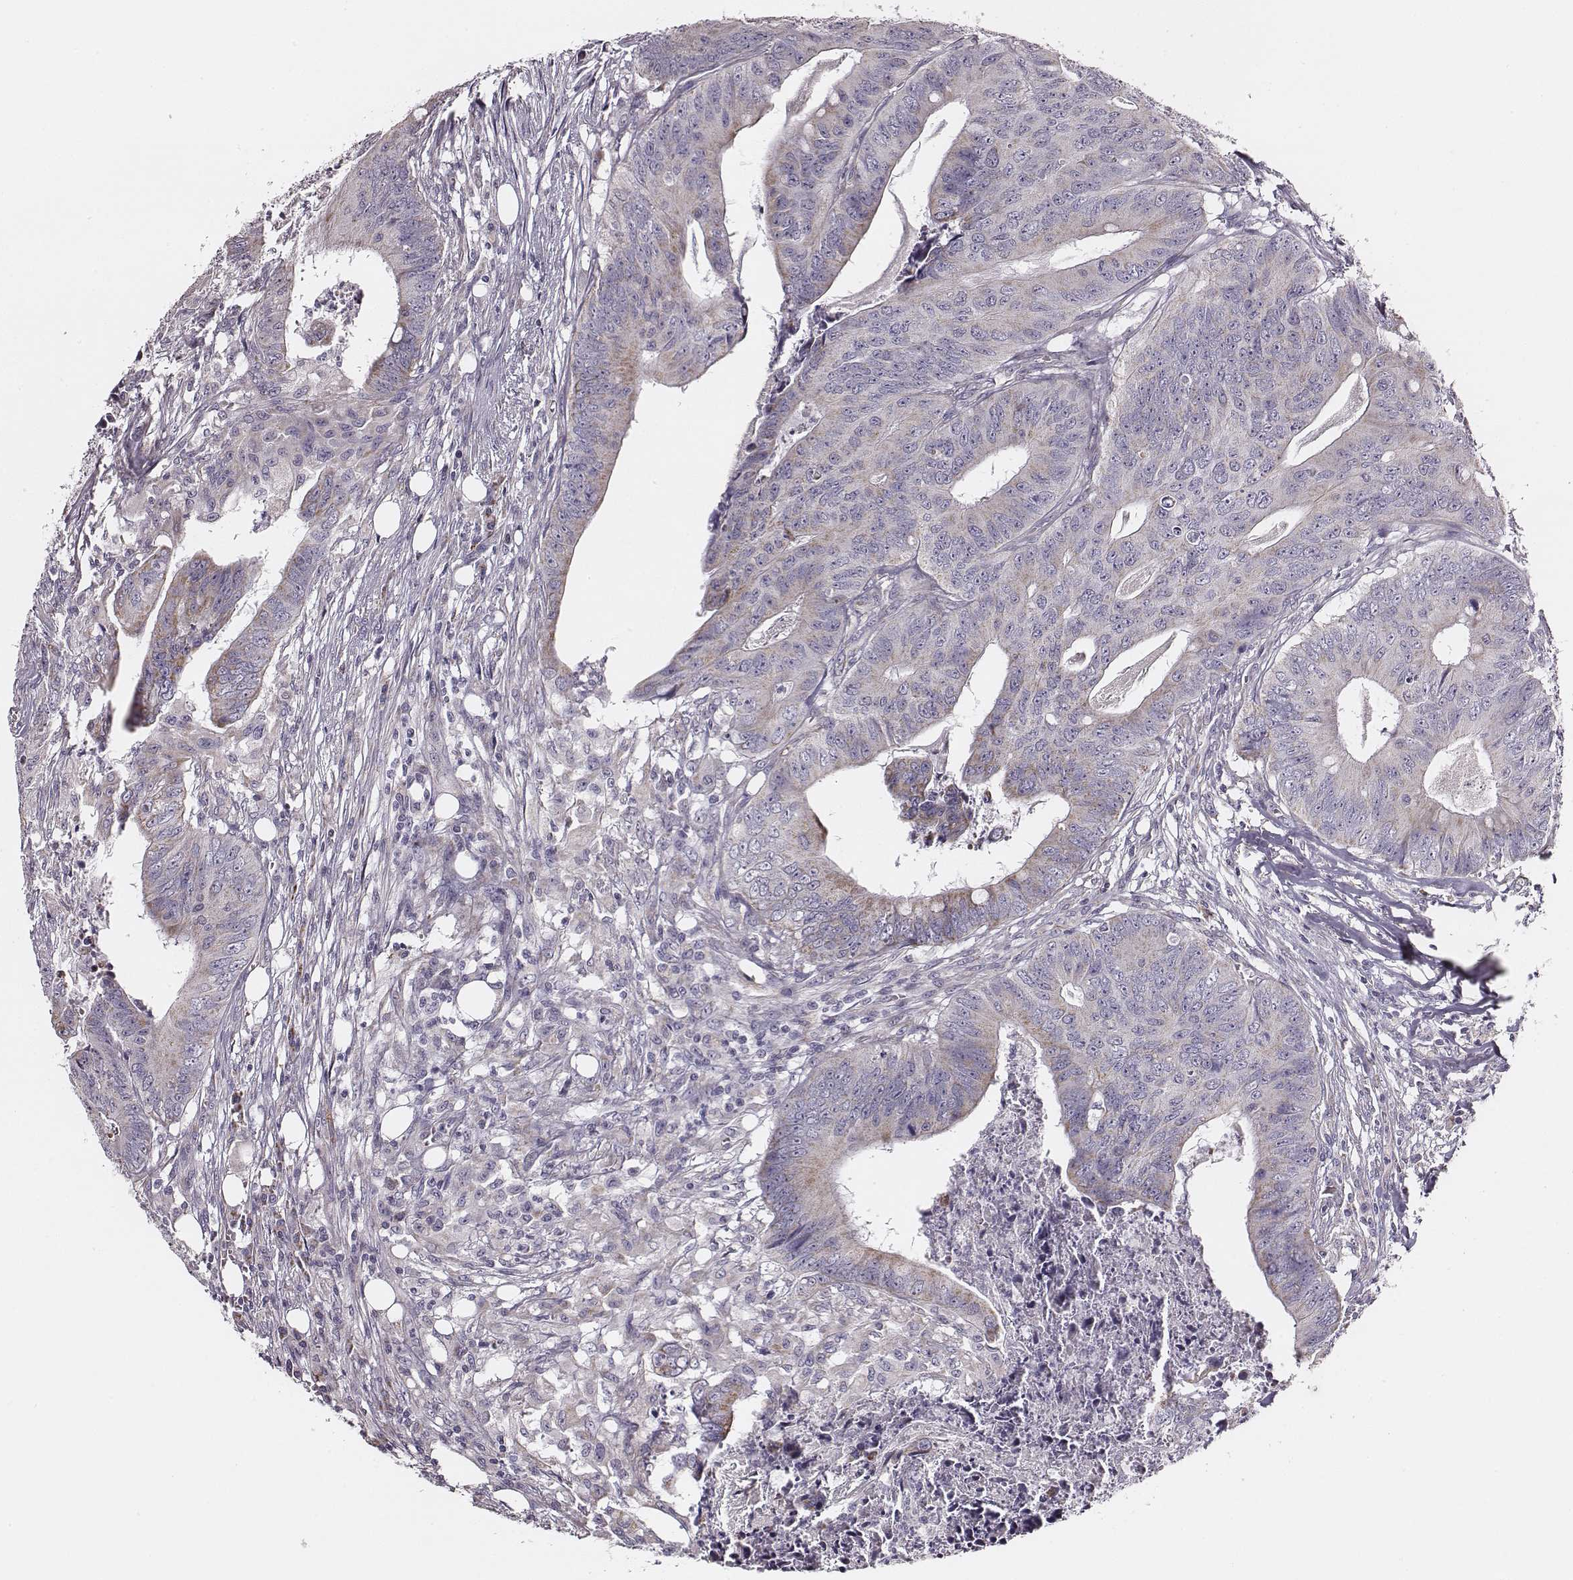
{"staining": {"intensity": "negative", "quantity": "none", "location": "none"}, "tissue": "colorectal cancer", "cell_type": "Tumor cells", "image_type": "cancer", "snomed": [{"axis": "morphology", "description": "Adenocarcinoma, NOS"}, {"axis": "topography", "description": "Colon"}], "caption": "The micrograph displays no significant positivity in tumor cells of colorectal cancer. (DAB immunohistochemistry (IHC) visualized using brightfield microscopy, high magnification).", "gene": "UBL4B", "patient": {"sex": "male", "age": 84}}